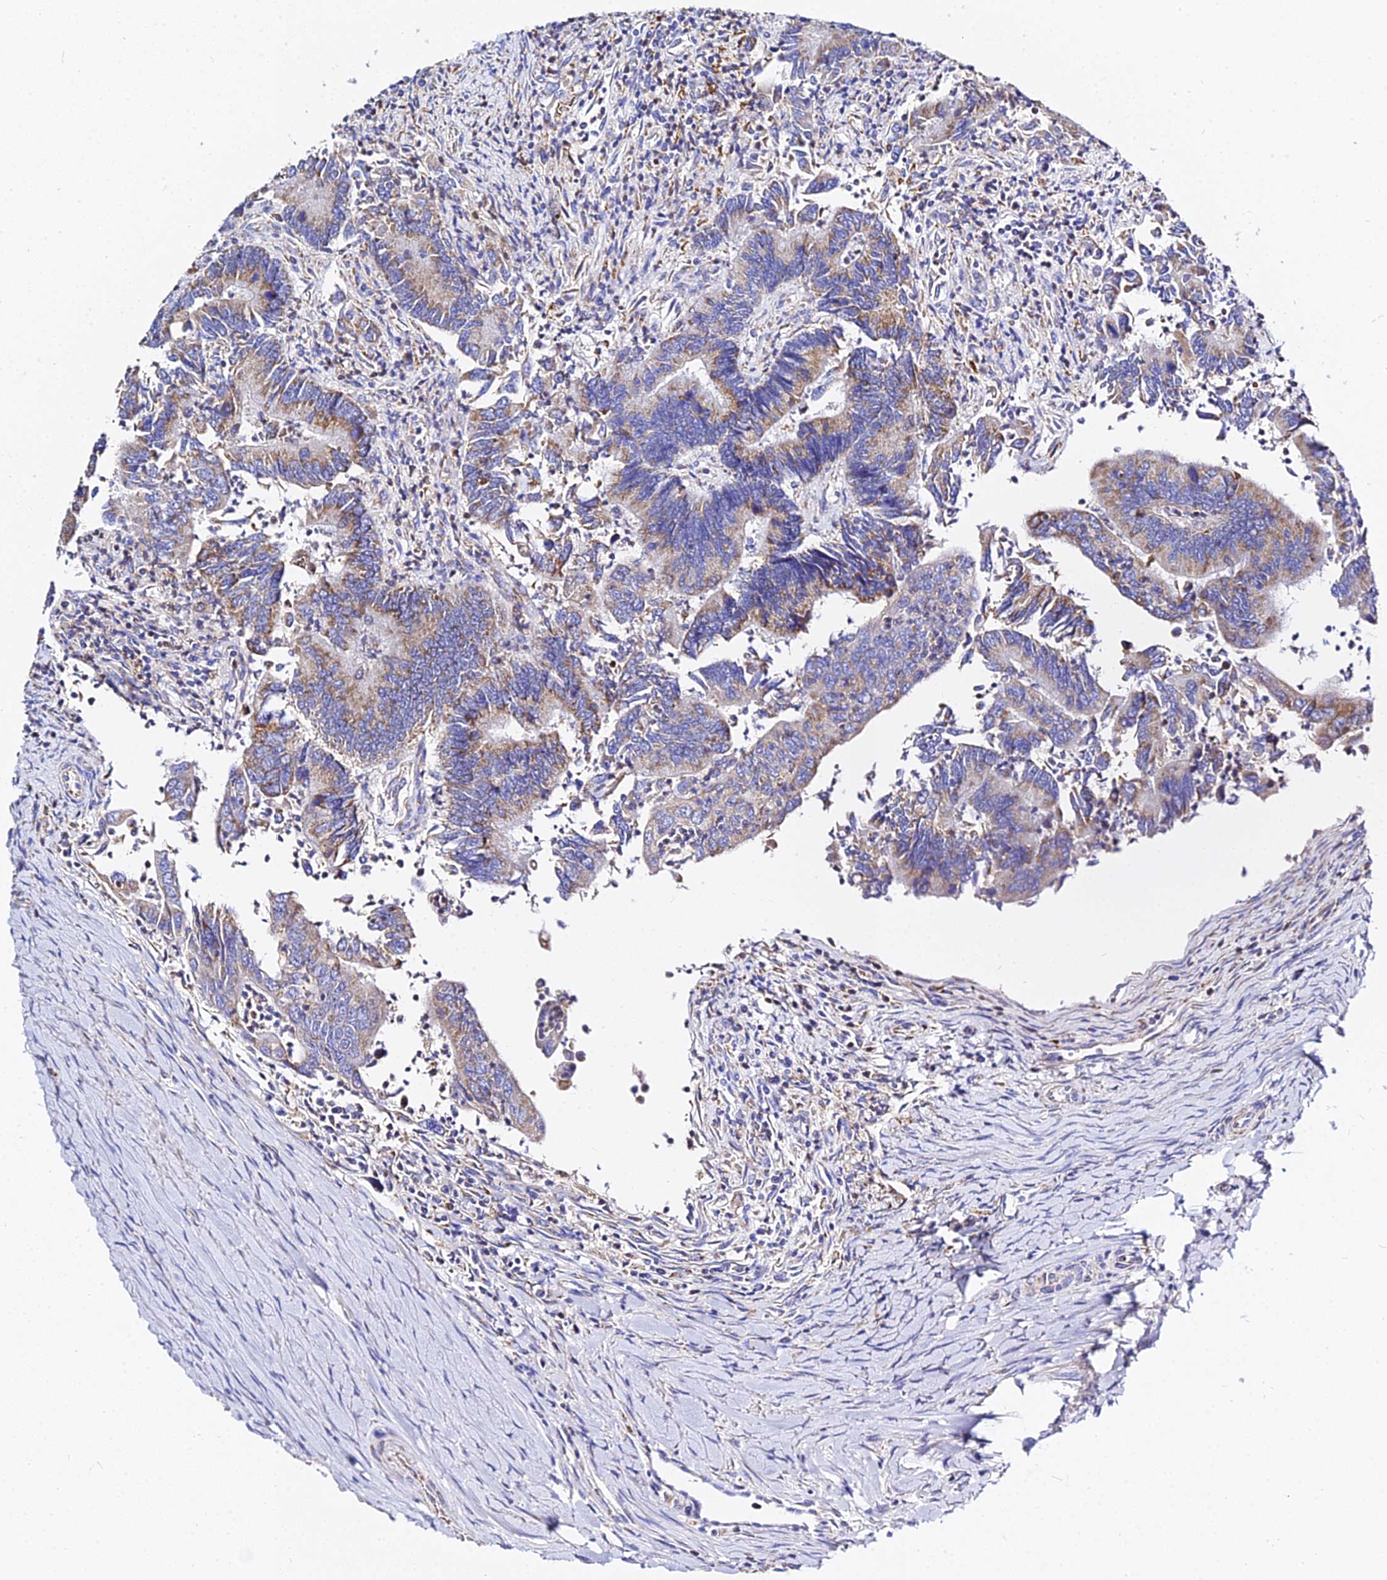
{"staining": {"intensity": "moderate", "quantity": "25%-75%", "location": "cytoplasmic/membranous"}, "tissue": "colorectal cancer", "cell_type": "Tumor cells", "image_type": "cancer", "snomed": [{"axis": "morphology", "description": "Adenocarcinoma, NOS"}, {"axis": "topography", "description": "Colon"}], "caption": "Immunohistochemical staining of human colorectal cancer (adenocarcinoma) shows medium levels of moderate cytoplasmic/membranous staining in about 25%-75% of tumor cells.", "gene": "ZNF573", "patient": {"sex": "female", "age": 67}}